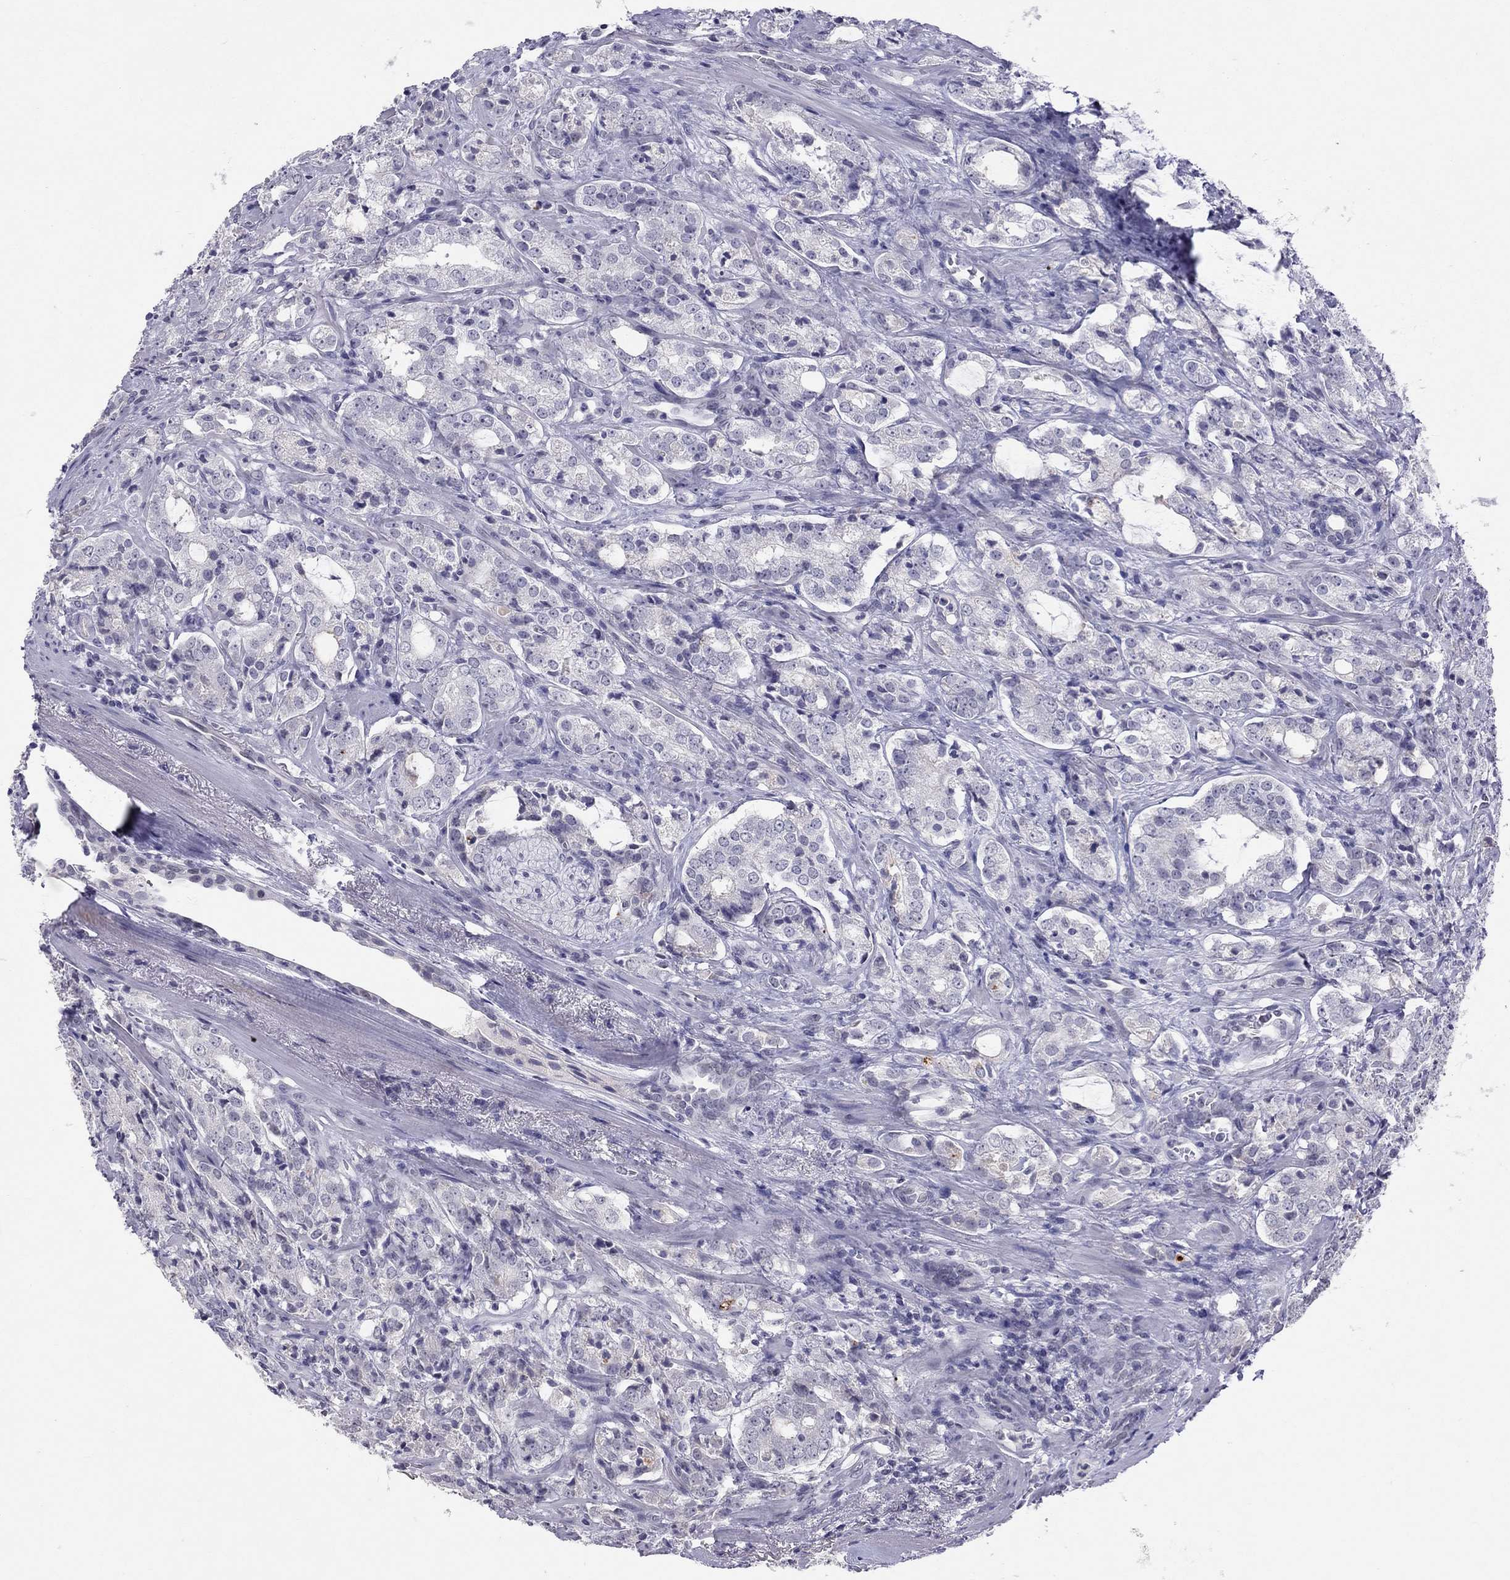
{"staining": {"intensity": "negative", "quantity": "none", "location": "none"}, "tissue": "prostate cancer", "cell_type": "Tumor cells", "image_type": "cancer", "snomed": [{"axis": "morphology", "description": "Adenocarcinoma, NOS"}, {"axis": "topography", "description": "Prostate"}], "caption": "The histopathology image shows no significant staining in tumor cells of prostate cancer.", "gene": "JHY", "patient": {"sex": "male", "age": 66}}